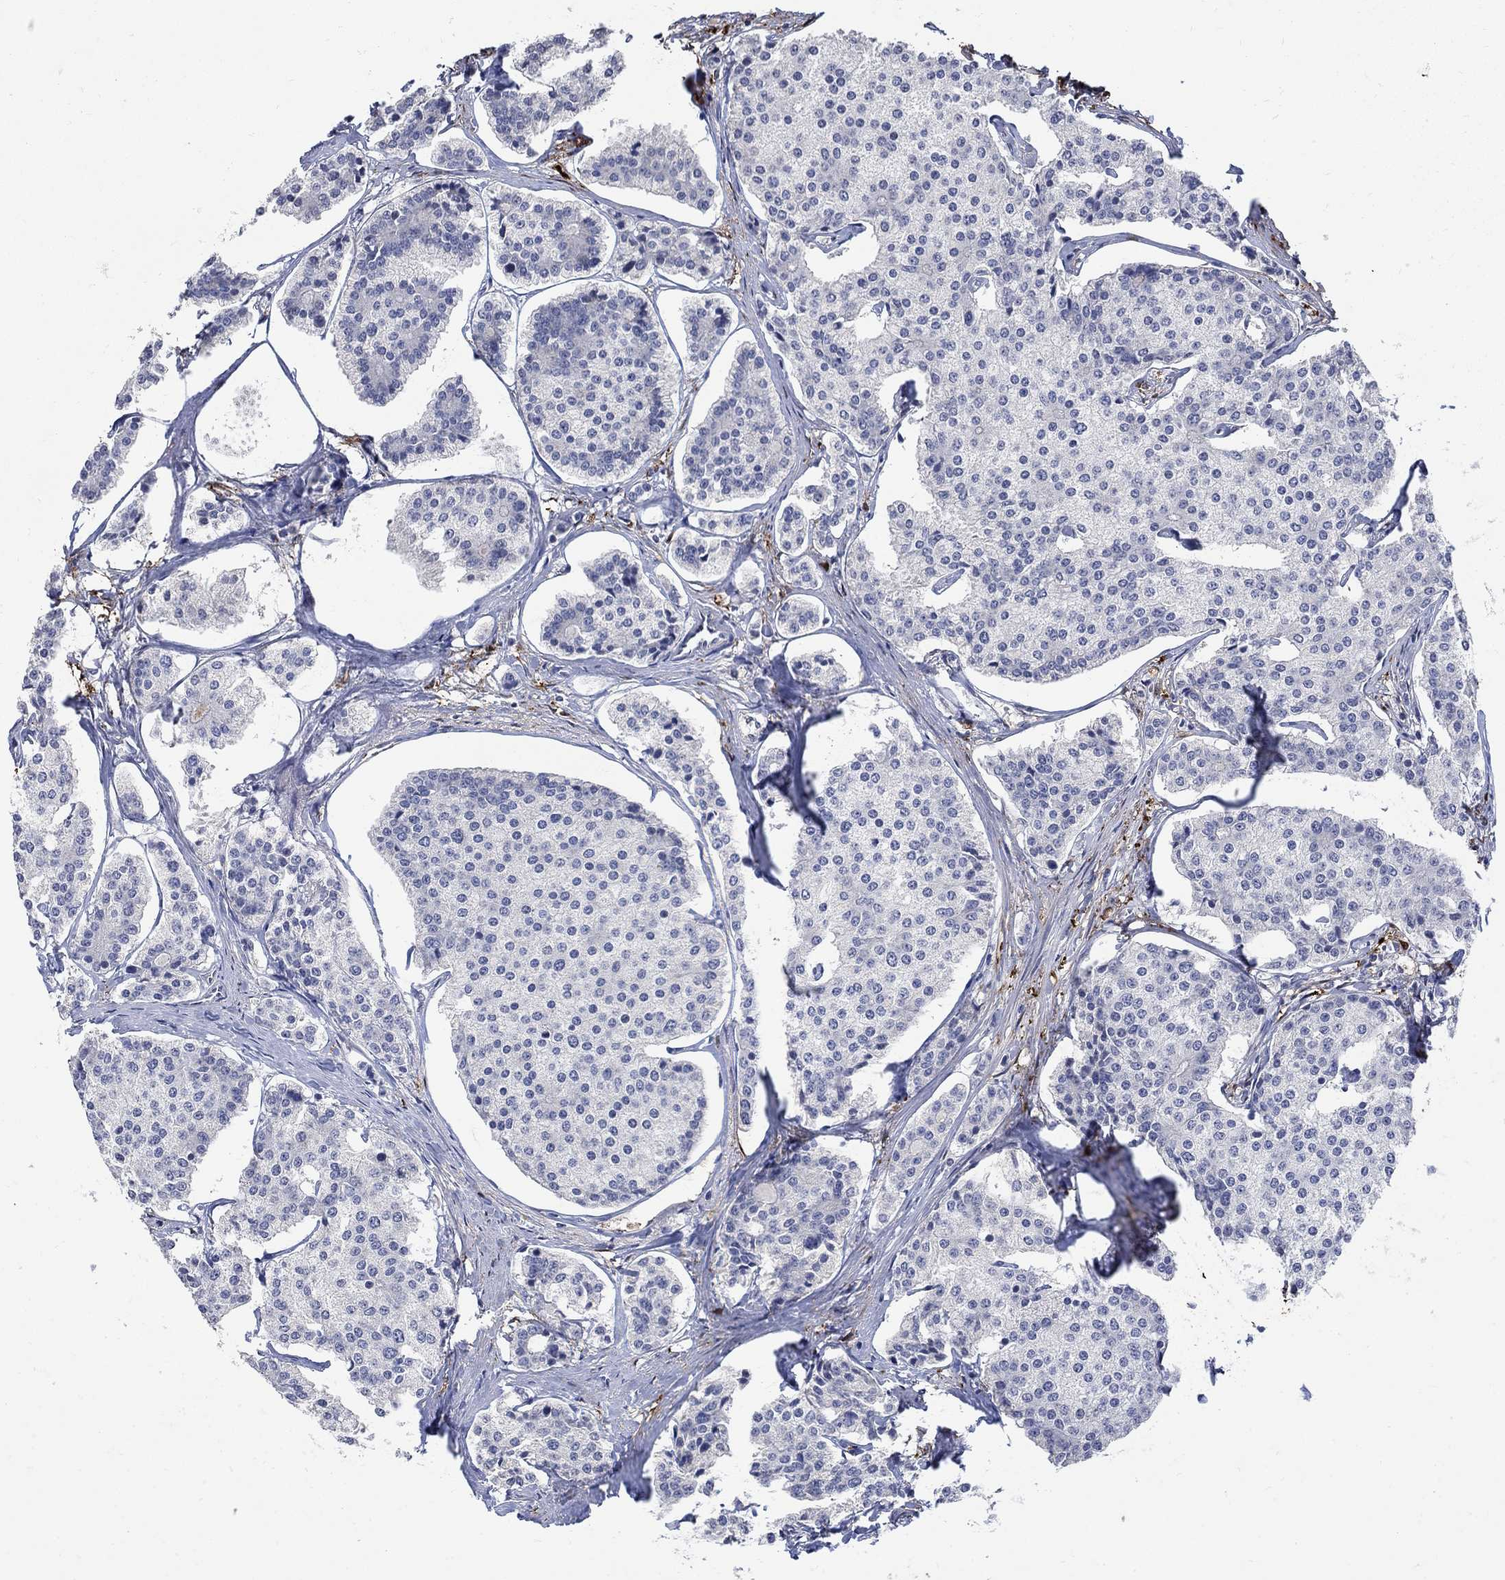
{"staining": {"intensity": "negative", "quantity": "none", "location": "none"}, "tissue": "carcinoid", "cell_type": "Tumor cells", "image_type": "cancer", "snomed": [{"axis": "morphology", "description": "Carcinoid, malignant, NOS"}, {"axis": "topography", "description": "Small intestine"}], "caption": "A high-resolution photomicrograph shows immunohistochemistry staining of malignant carcinoid, which displays no significant staining in tumor cells.", "gene": "TGM2", "patient": {"sex": "female", "age": 65}}